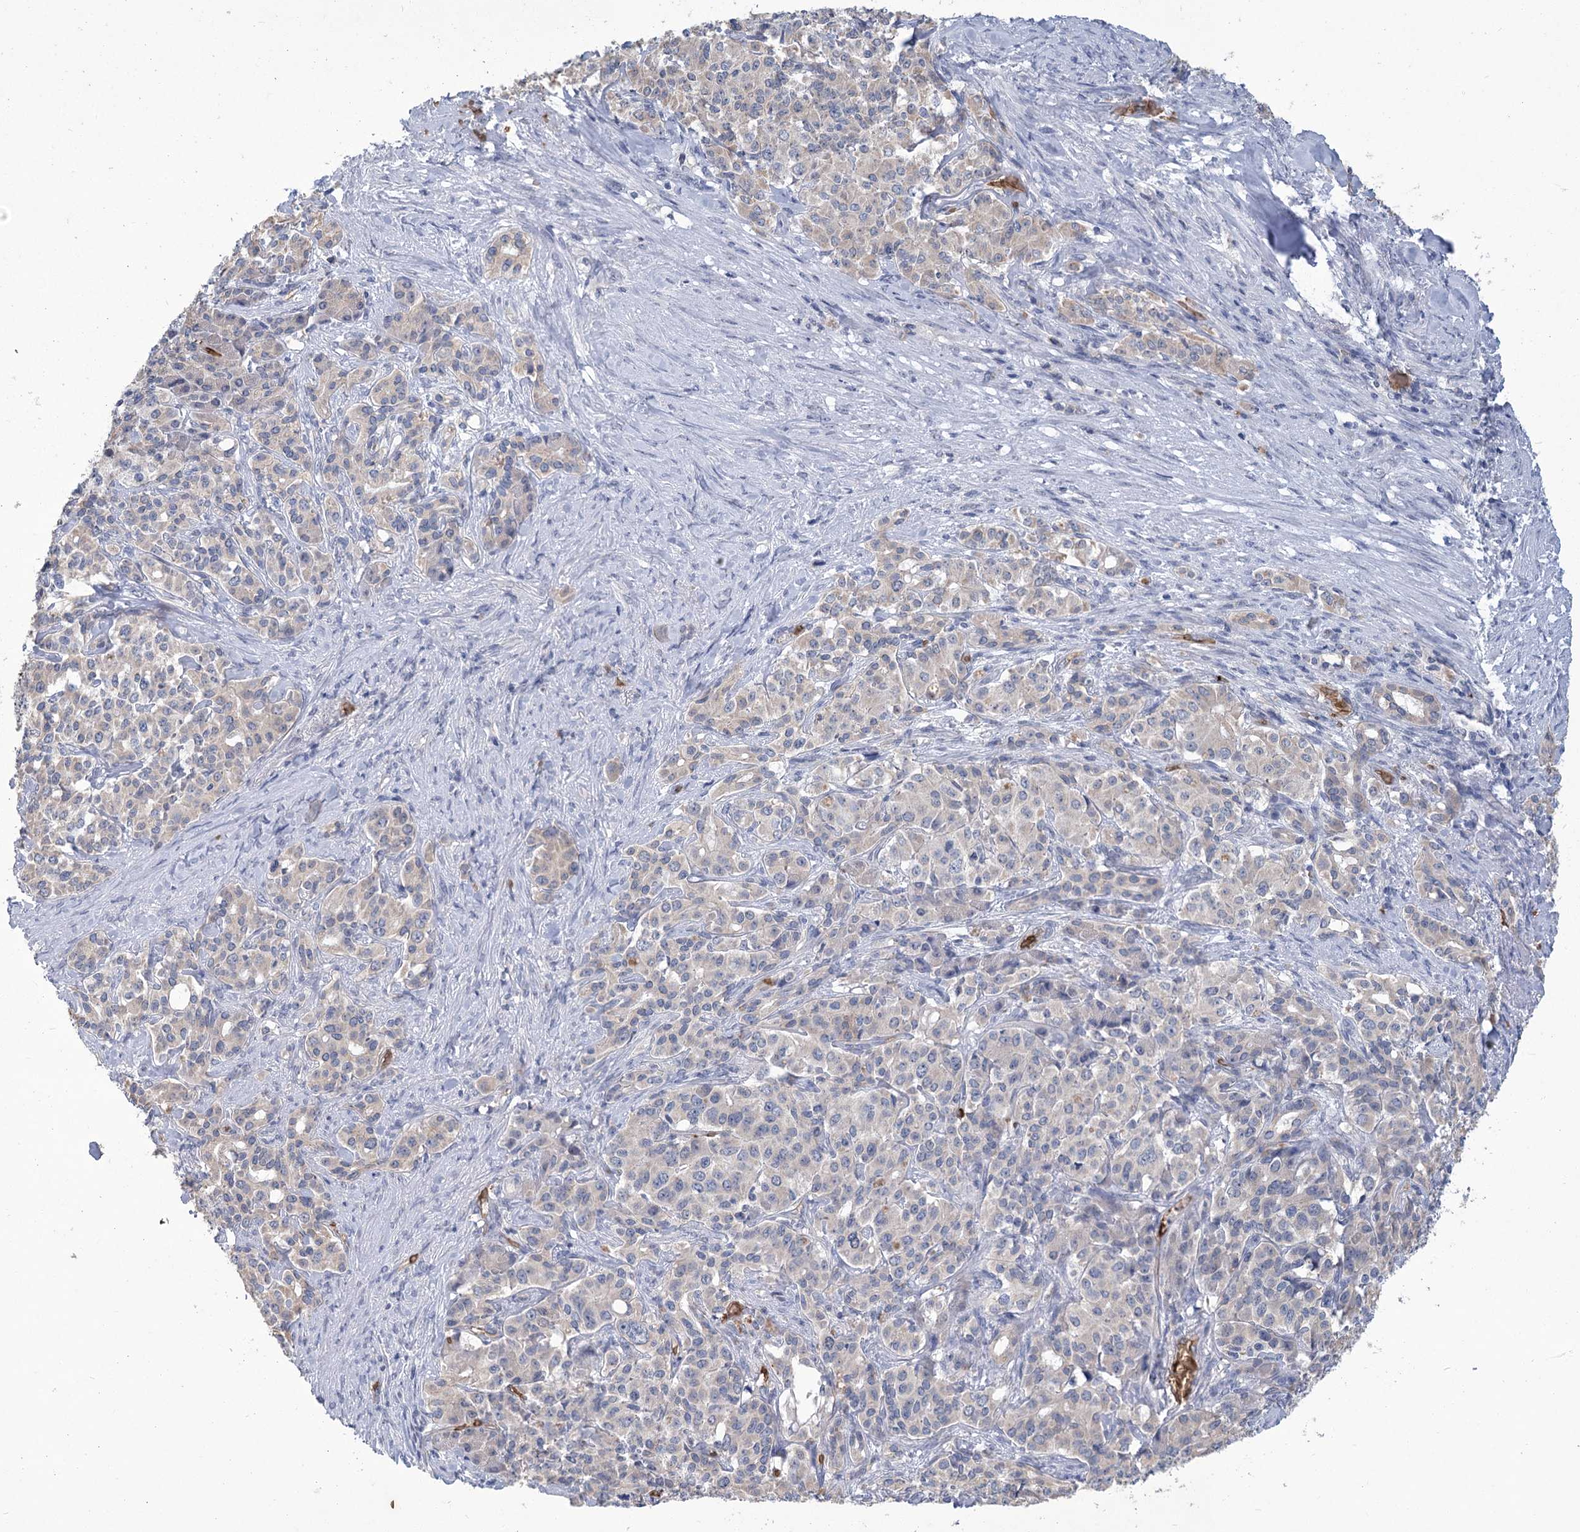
{"staining": {"intensity": "negative", "quantity": "none", "location": "none"}, "tissue": "pancreatic cancer", "cell_type": "Tumor cells", "image_type": "cancer", "snomed": [{"axis": "morphology", "description": "Adenocarcinoma, NOS"}, {"axis": "topography", "description": "Pancreas"}], "caption": "An IHC histopathology image of pancreatic adenocarcinoma is shown. There is no staining in tumor cells of pancreatic adenocarcinoma. (DAB (3,3'-diaminobenzidine) IHC, high magnification).", "gene": "HBA1", "patient": {"sex": "female", "age": 74}}